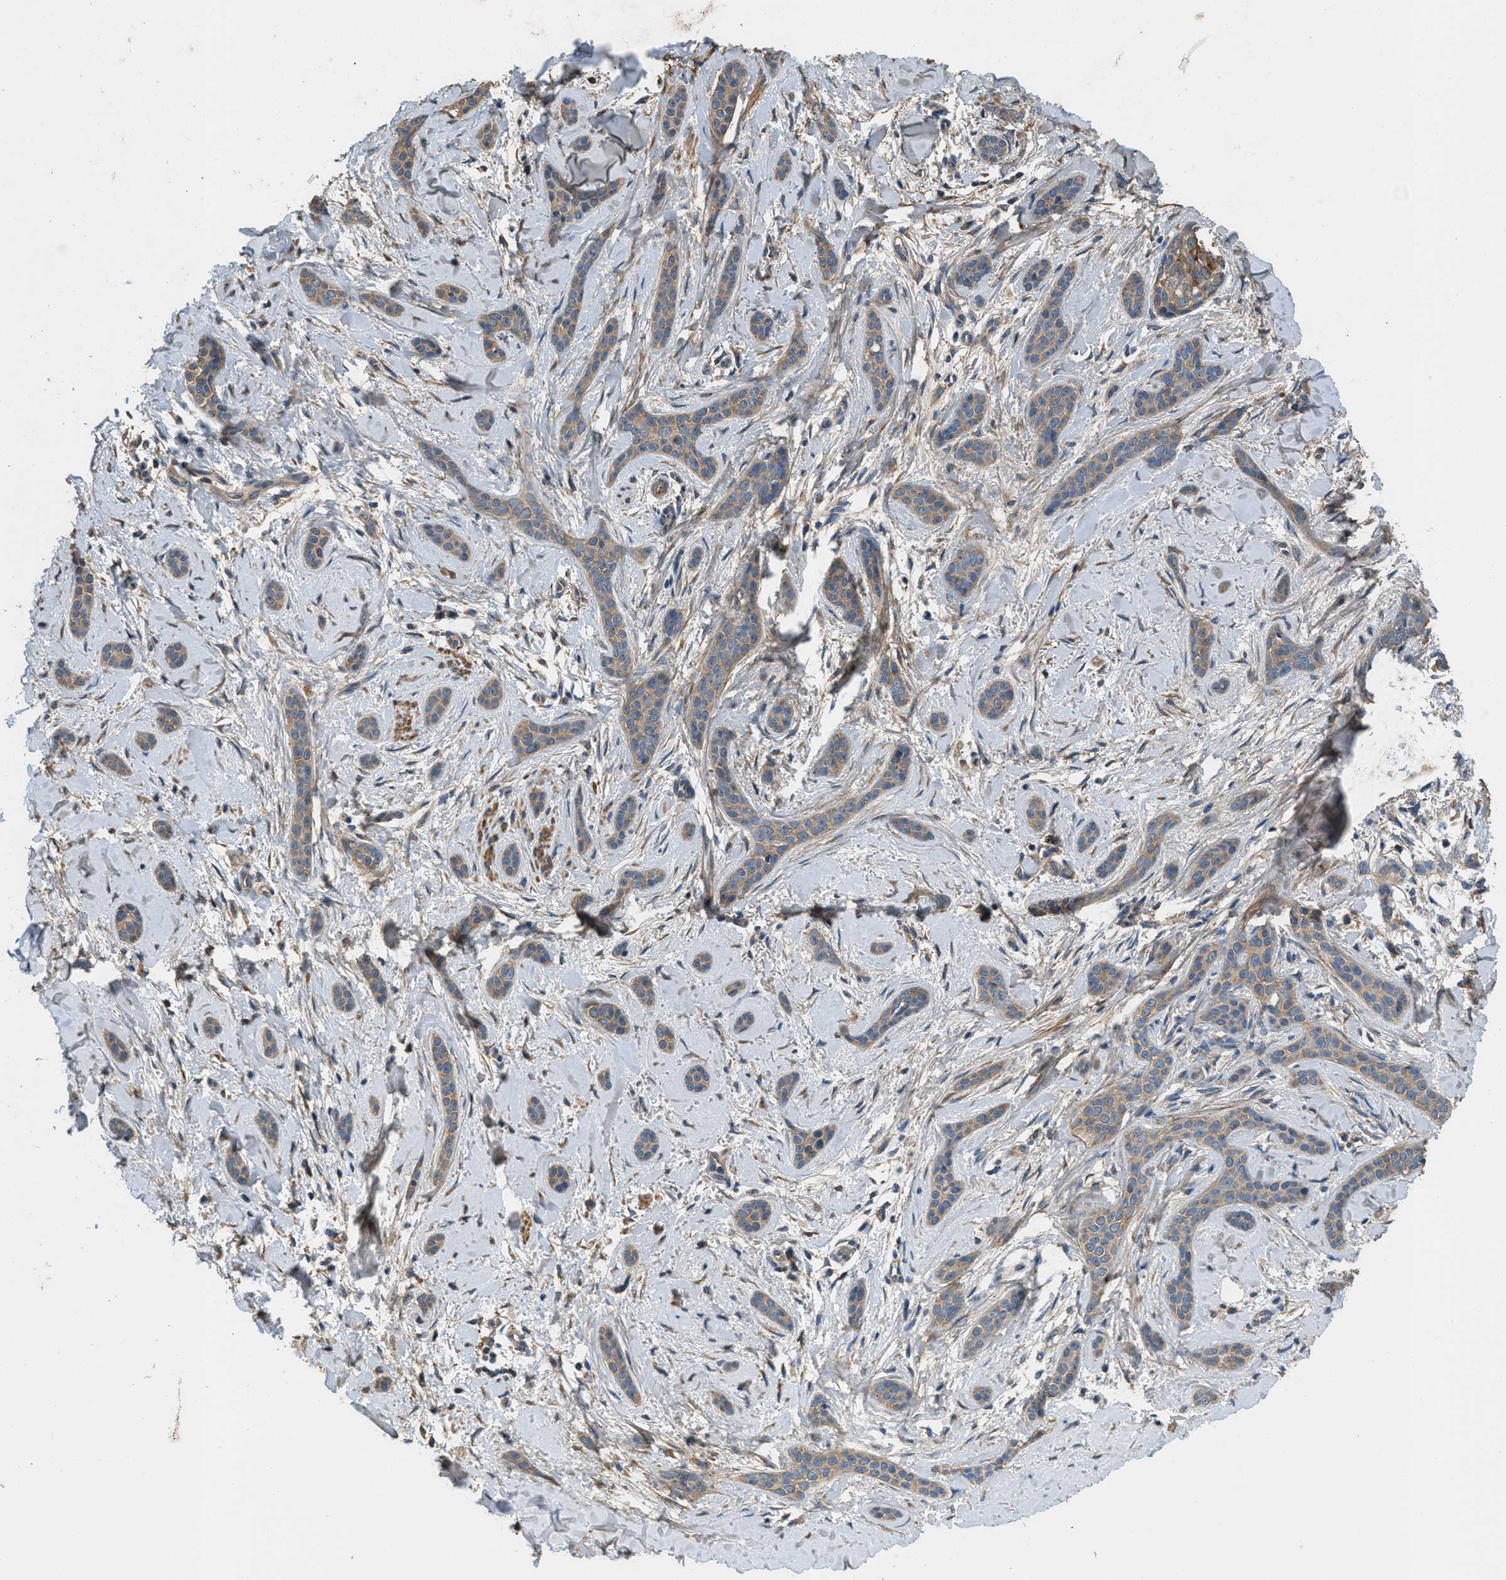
{"staining": {"intensity": "moderate", "quantity": ">75%", "location": "cytoplasmic/membranous"}, "tissue": "skin cancer", "cell_type": "Tumor cells", "image_type": "cancer", "snomed": [{"axis": "morphology", "description": "Basal cell carcinoma"}, {"axis": "morphology", "description": "Adnexal tumor, benign"}, {"axis": "topography", "description": "Skin"}], "caption": "The immunohistochemical stain highlights moderate cytoplasmic/membranous positivity in tumor cells of skin benign adnexal tumor tissue. (DAB (3,3'-diaminobenzidine) IHC, brown staining for protein, blue staining for nuclei).", "gene": "THBS2", "patient": {"sex": "female", "age": 42}}